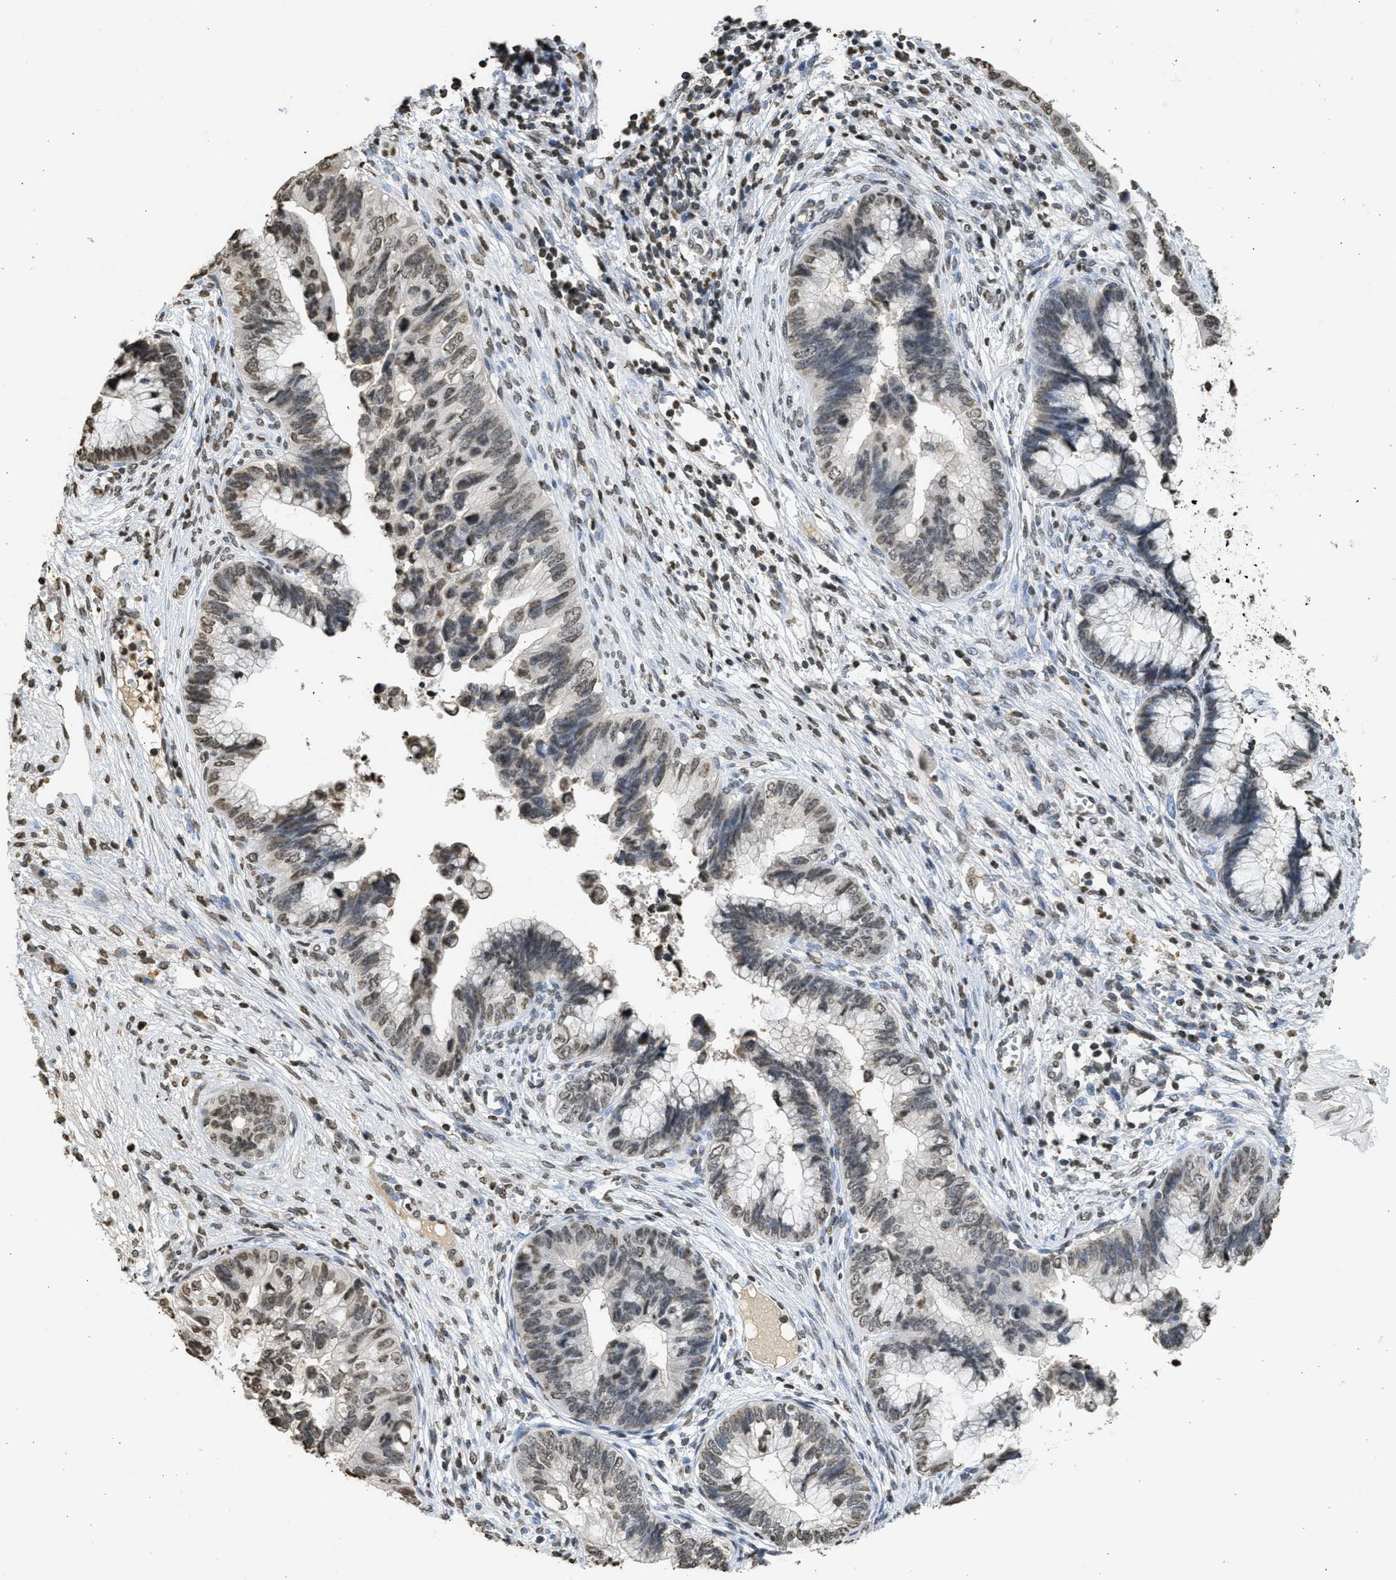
{"staining": {"intensity": "weak", "quantity": "25%-75%", "location": "nuclear"}, "tissue": "cervical cancer", "cell_type": "Tumor cells", "image_type": "cancer", "snomed": [{"axis": "morphology", "description": "Adenocarcinoma, NOS"}, {"axis": "topography", "description": "Cervix"}], "caption": "Tumor cells reveal low levels of weak nuclear positivity in about 25%-75% of cells in cervical adenocarcinoma.", "gene": "RRAGC", "patient": {"sex": "female", "age": 44}}